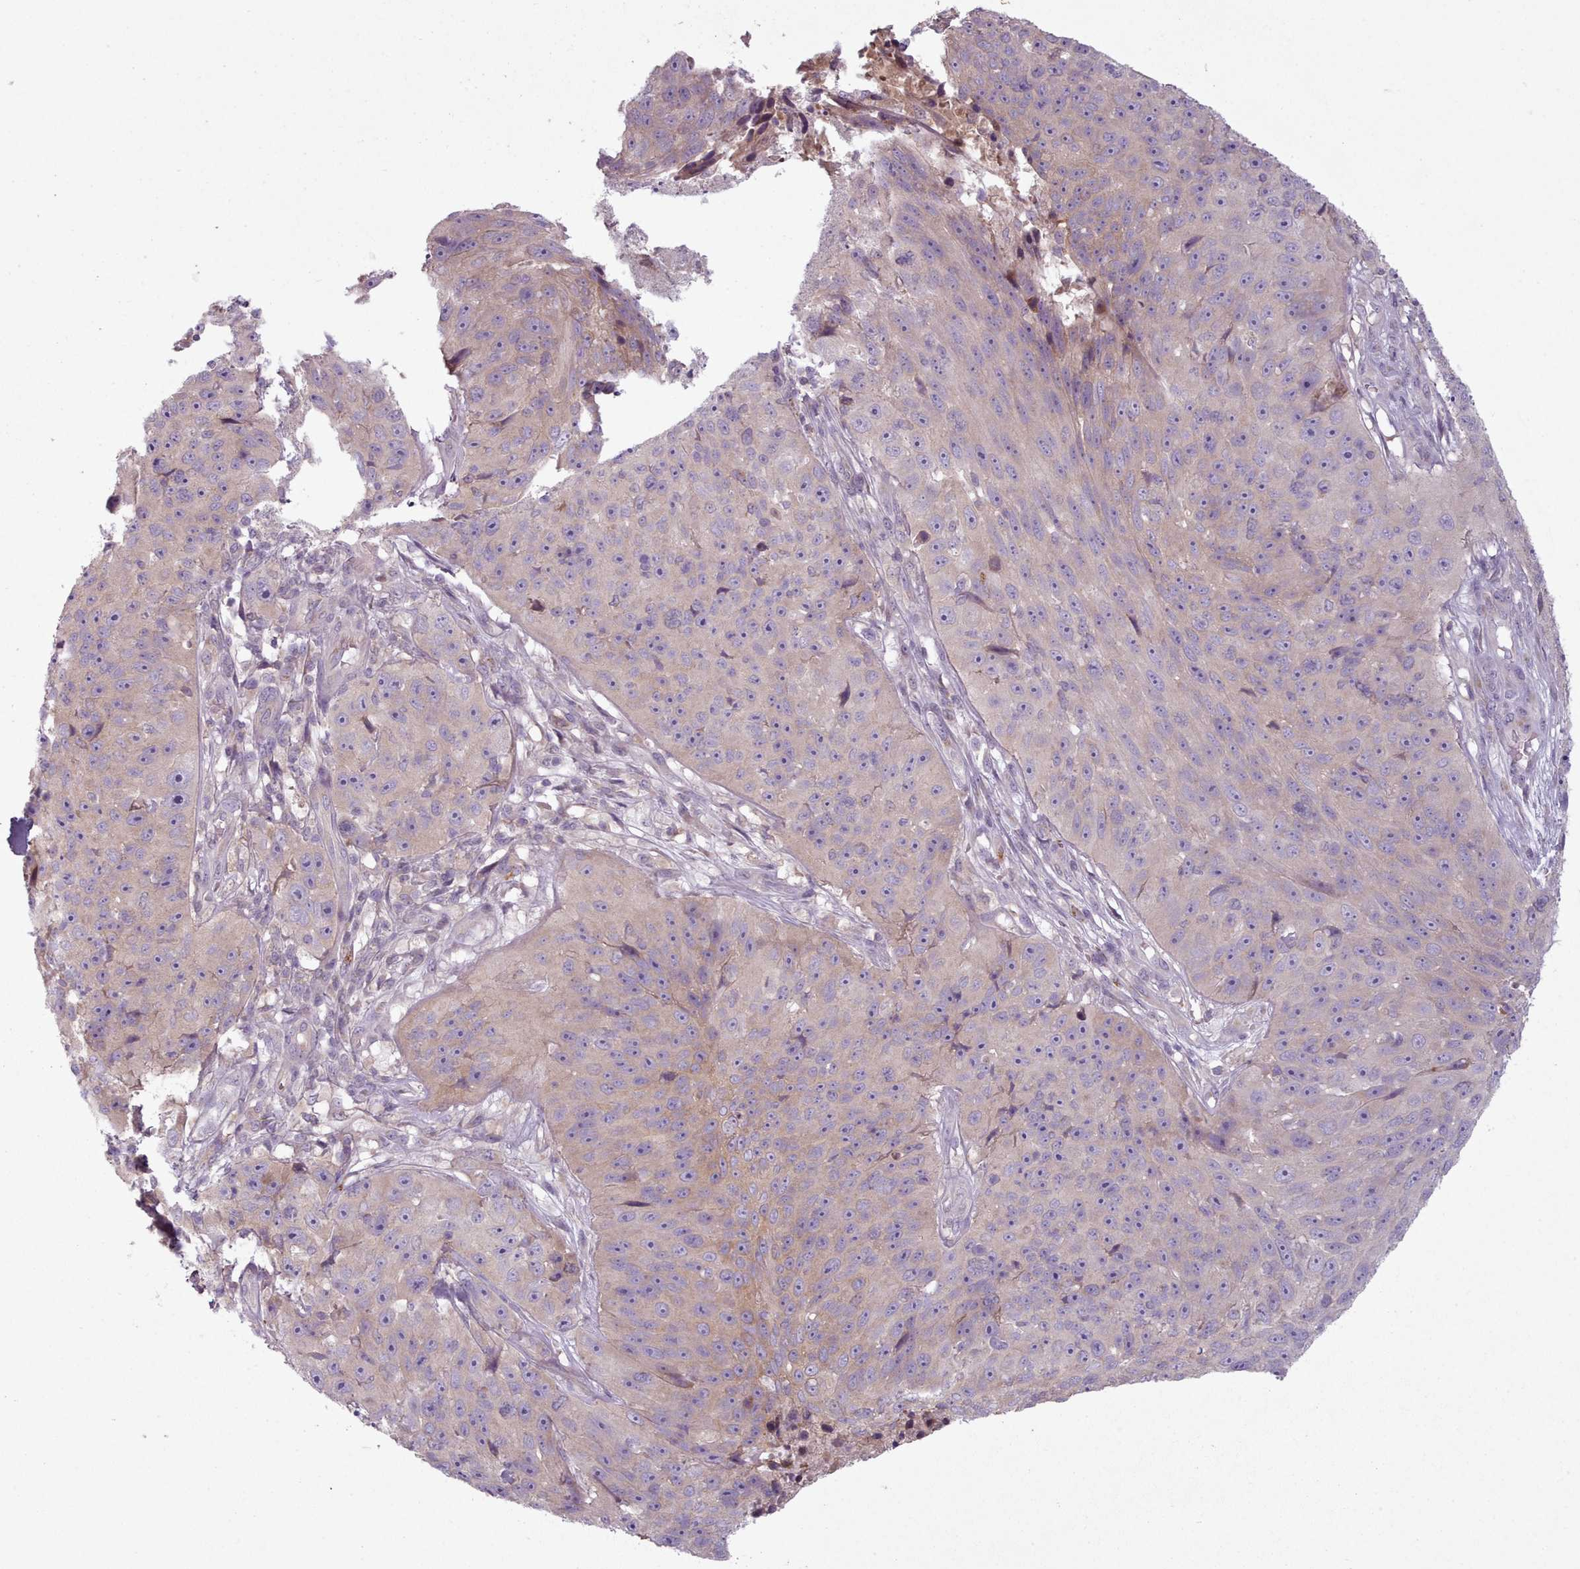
{"staining": {"intensity": "weak", "quantity": "25%-75%", "location": "cytoplasmic/membranous"}, "tissue": "skin cancer", "cell_type": "Tumor cells", "image_type": "cancer", "snomed": [{"axis": "morphology", "description": "Squamous cell carcinoma, NOS"}, {"axis": "topography", "description": "Skin"}], "caption": "Protein staining of skin squamous cell carcinoma tissue demonstrates weak cytoplasmic/membranous positivity in approximately 25%-75% of tumor cells.", "gene": "LAPTM5", "patient": {"sex": "female", "age": 87}}